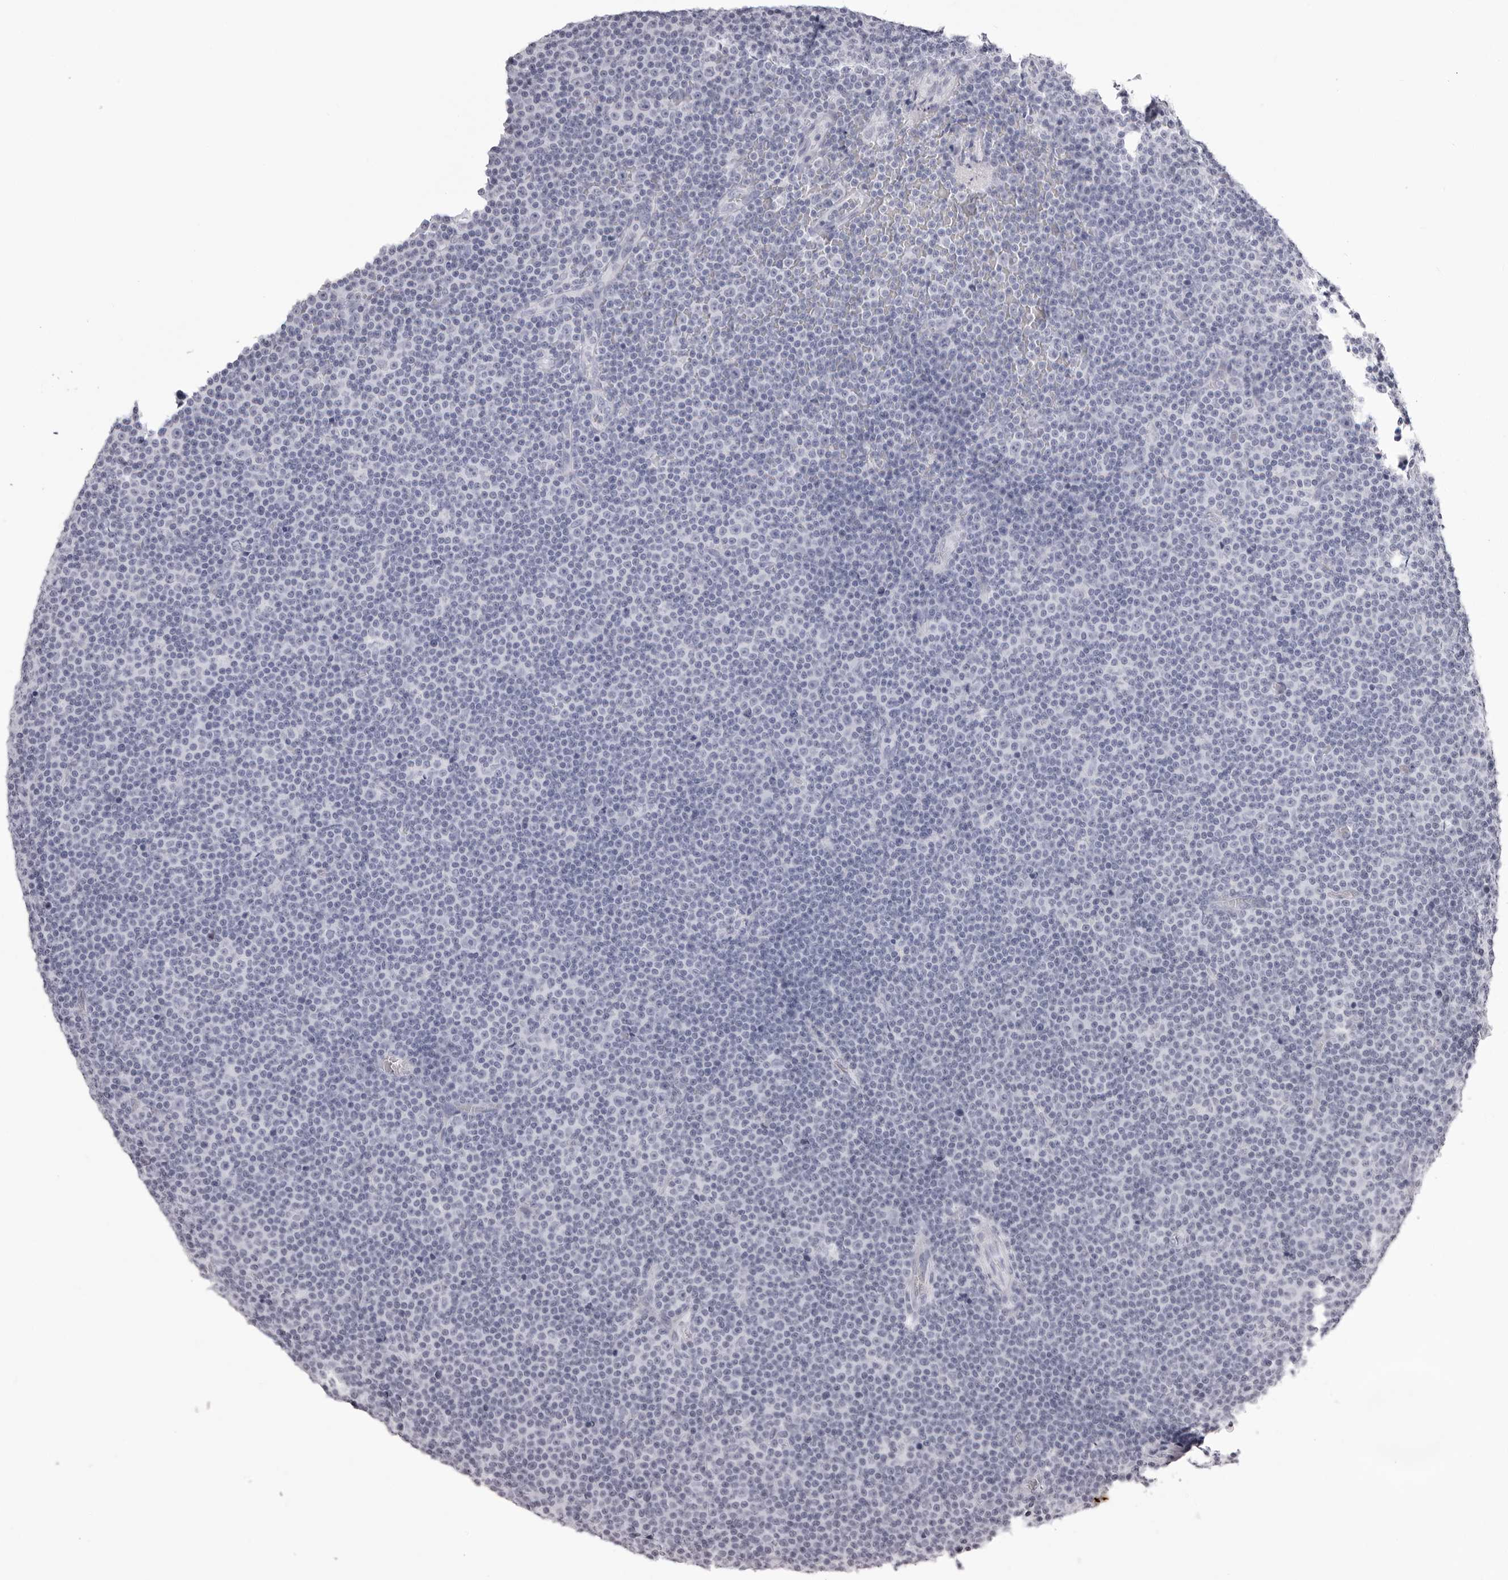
{"staining": {"intensity": "negative", "quantity": "none", "location": "none"}, "tissue": "lymphoma", "cell_type": "Tumor cells", "image_type": "cancer", "snomed": [{"axis": "morphology", "description": "Malignant lymphoma, non-Hodgkin's type, Low grade"}, {"axis": "topography", "description": "Lymph node"}], "caption": "This is an immunohistochemistry (IHC) micrograph of human lymphoma. There is no staining in tumor cells.", "gene": "CST1", "patient": {"sex": "female", "age": 67}}